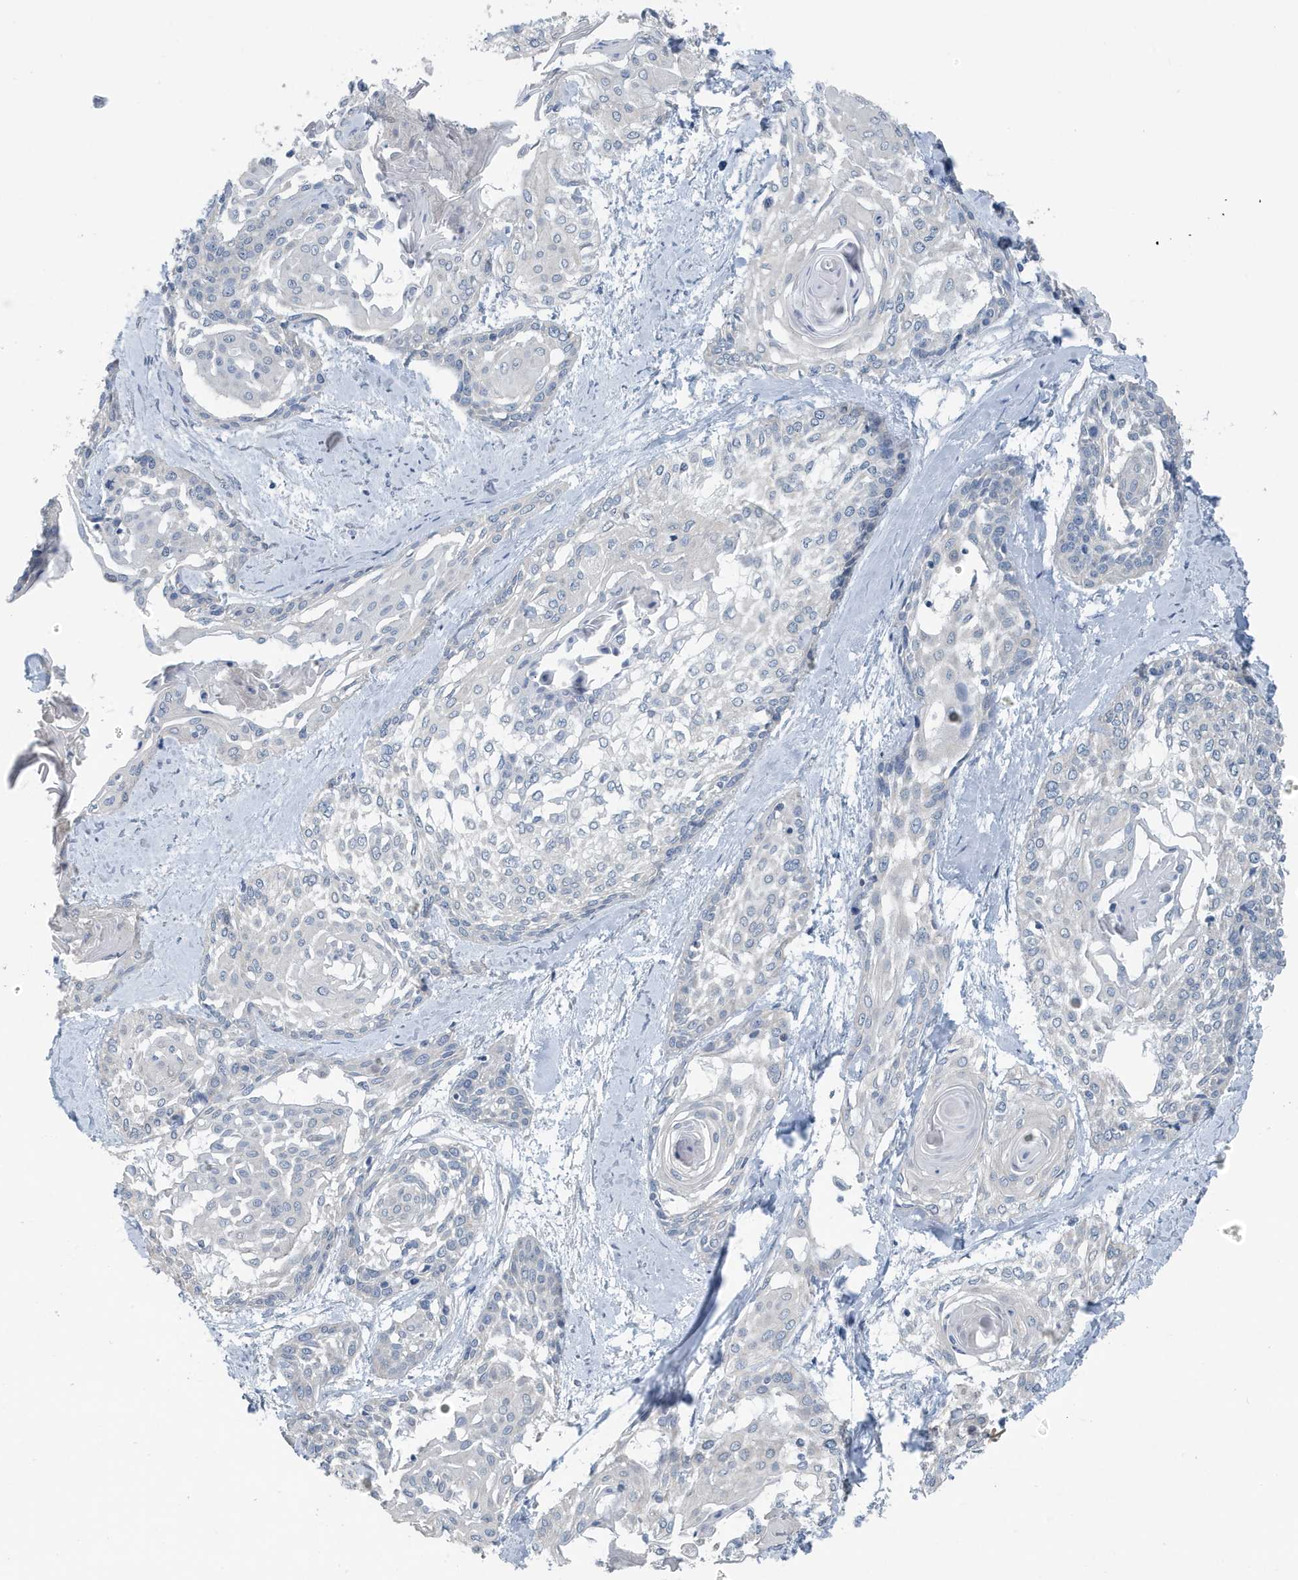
{"staining": {"intensity": "negative", "quantity": "none", "location": "none"}, "tissue": "cervical cancer", "cell_type": "Tumor cells", "image_type": "cancer", "snomed": [{"axis": "morphology", "description": "Squamous cell carcinoma, NOS"}, {"axis": "topography", "description": "Cervix"}], "caption": "IHC photomicrograph of neoplastic tissue: cervical squamous cell carcinoma stained with DAB displays no significant protein positivity in tumor cells.", "gene": "UGT2B4", "patient": {"sex": "female", "age": 57}}